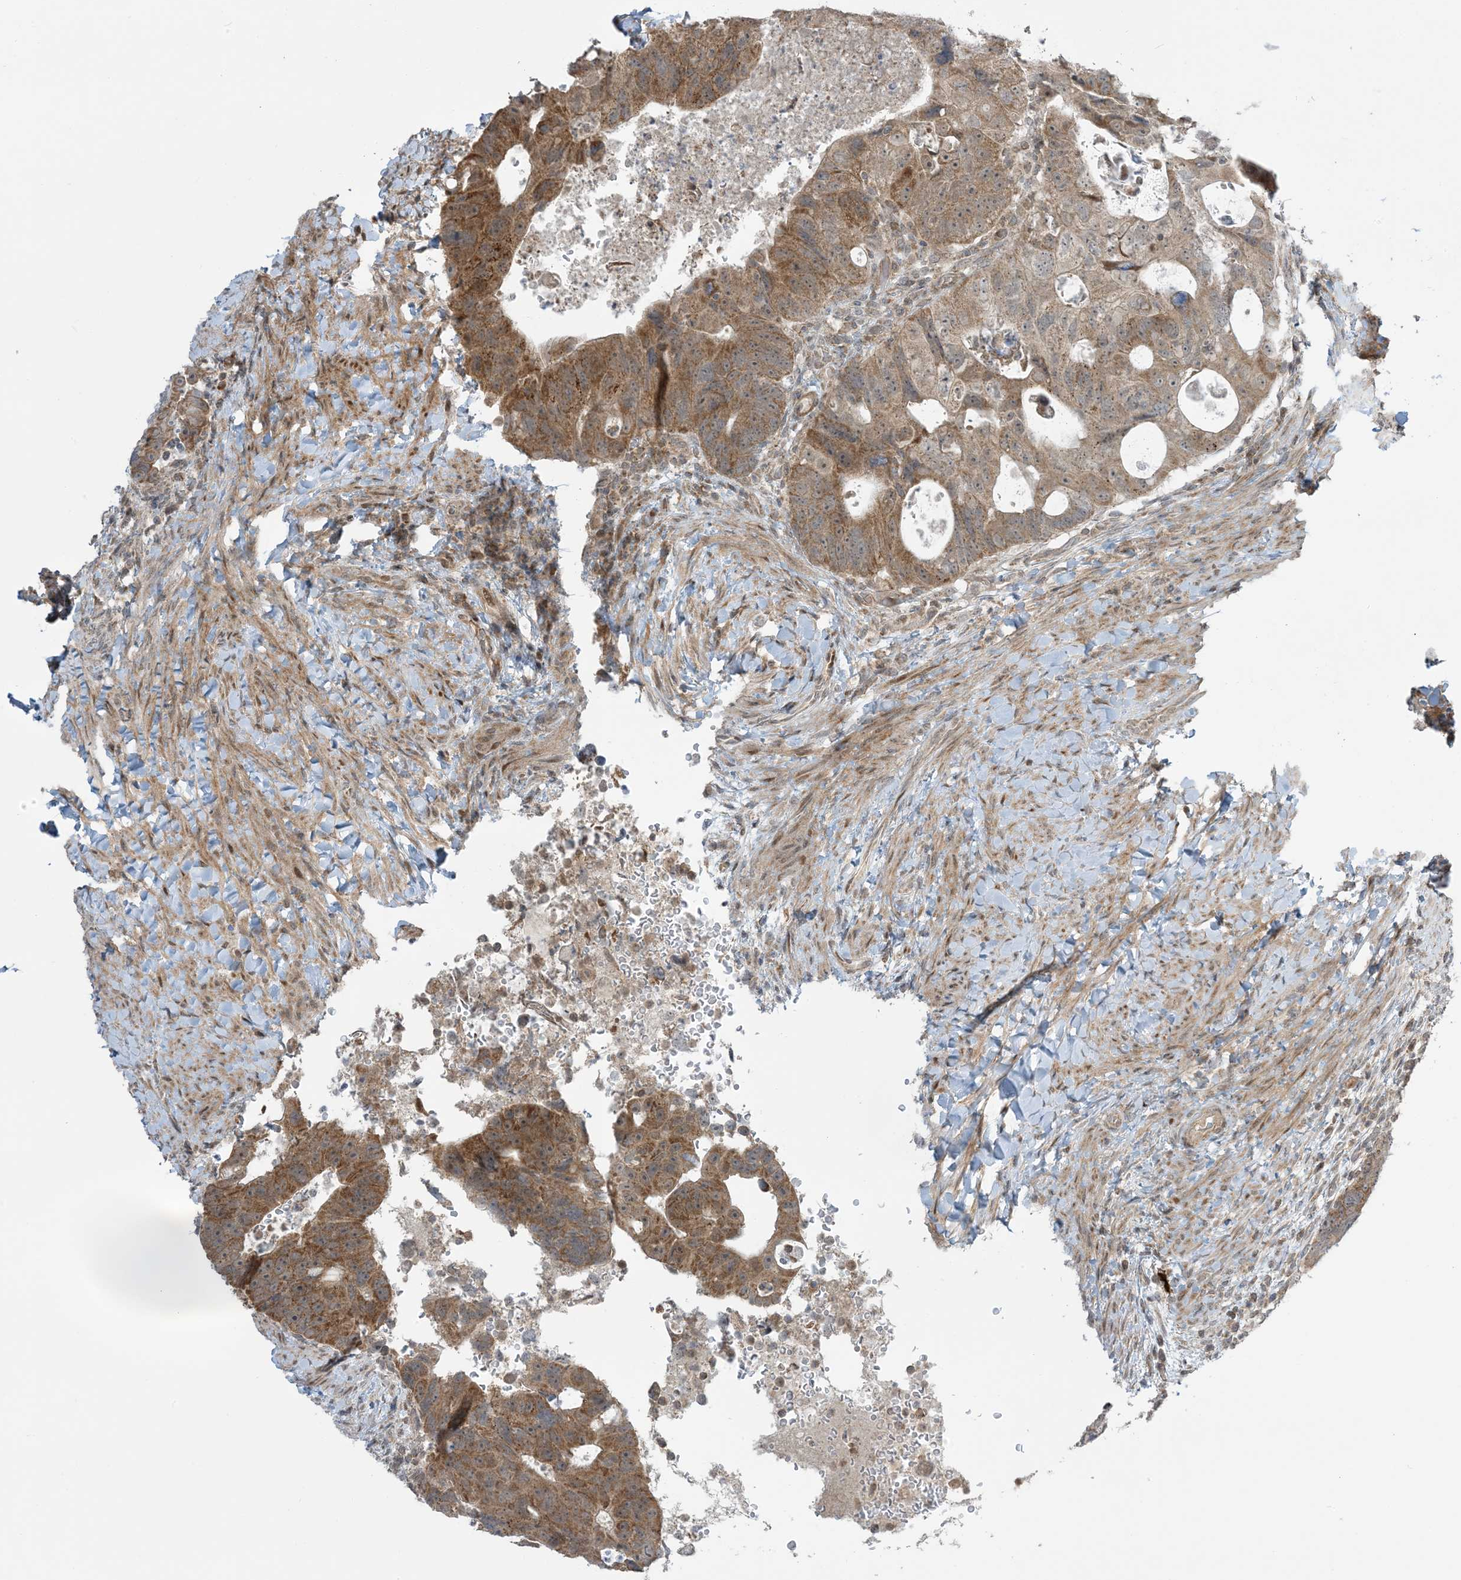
{"staining": {"intensity": "strong", "quantity": ">75%", "location": "cytoplasmic/membranous"}, "tissue": "colorectal cancer", "cell_type": "Tumor cells", "image_type": "cancer", "snomed": [{"axis": "morphology", "description": "Adenocarcinoma, NOS"}, {"axis": "topography", "description": "Rectum"}], "caption": "A brown stain labels strong cytoplasmic/membranous expression of a protein in human colorectal cancer (adenocarcinoma) tumor cells. (DAB = brown stain, brightfield microscopy at high magnification).", "gene": "PHLDB2", "patient": {"sex": "male", "age": 59}}